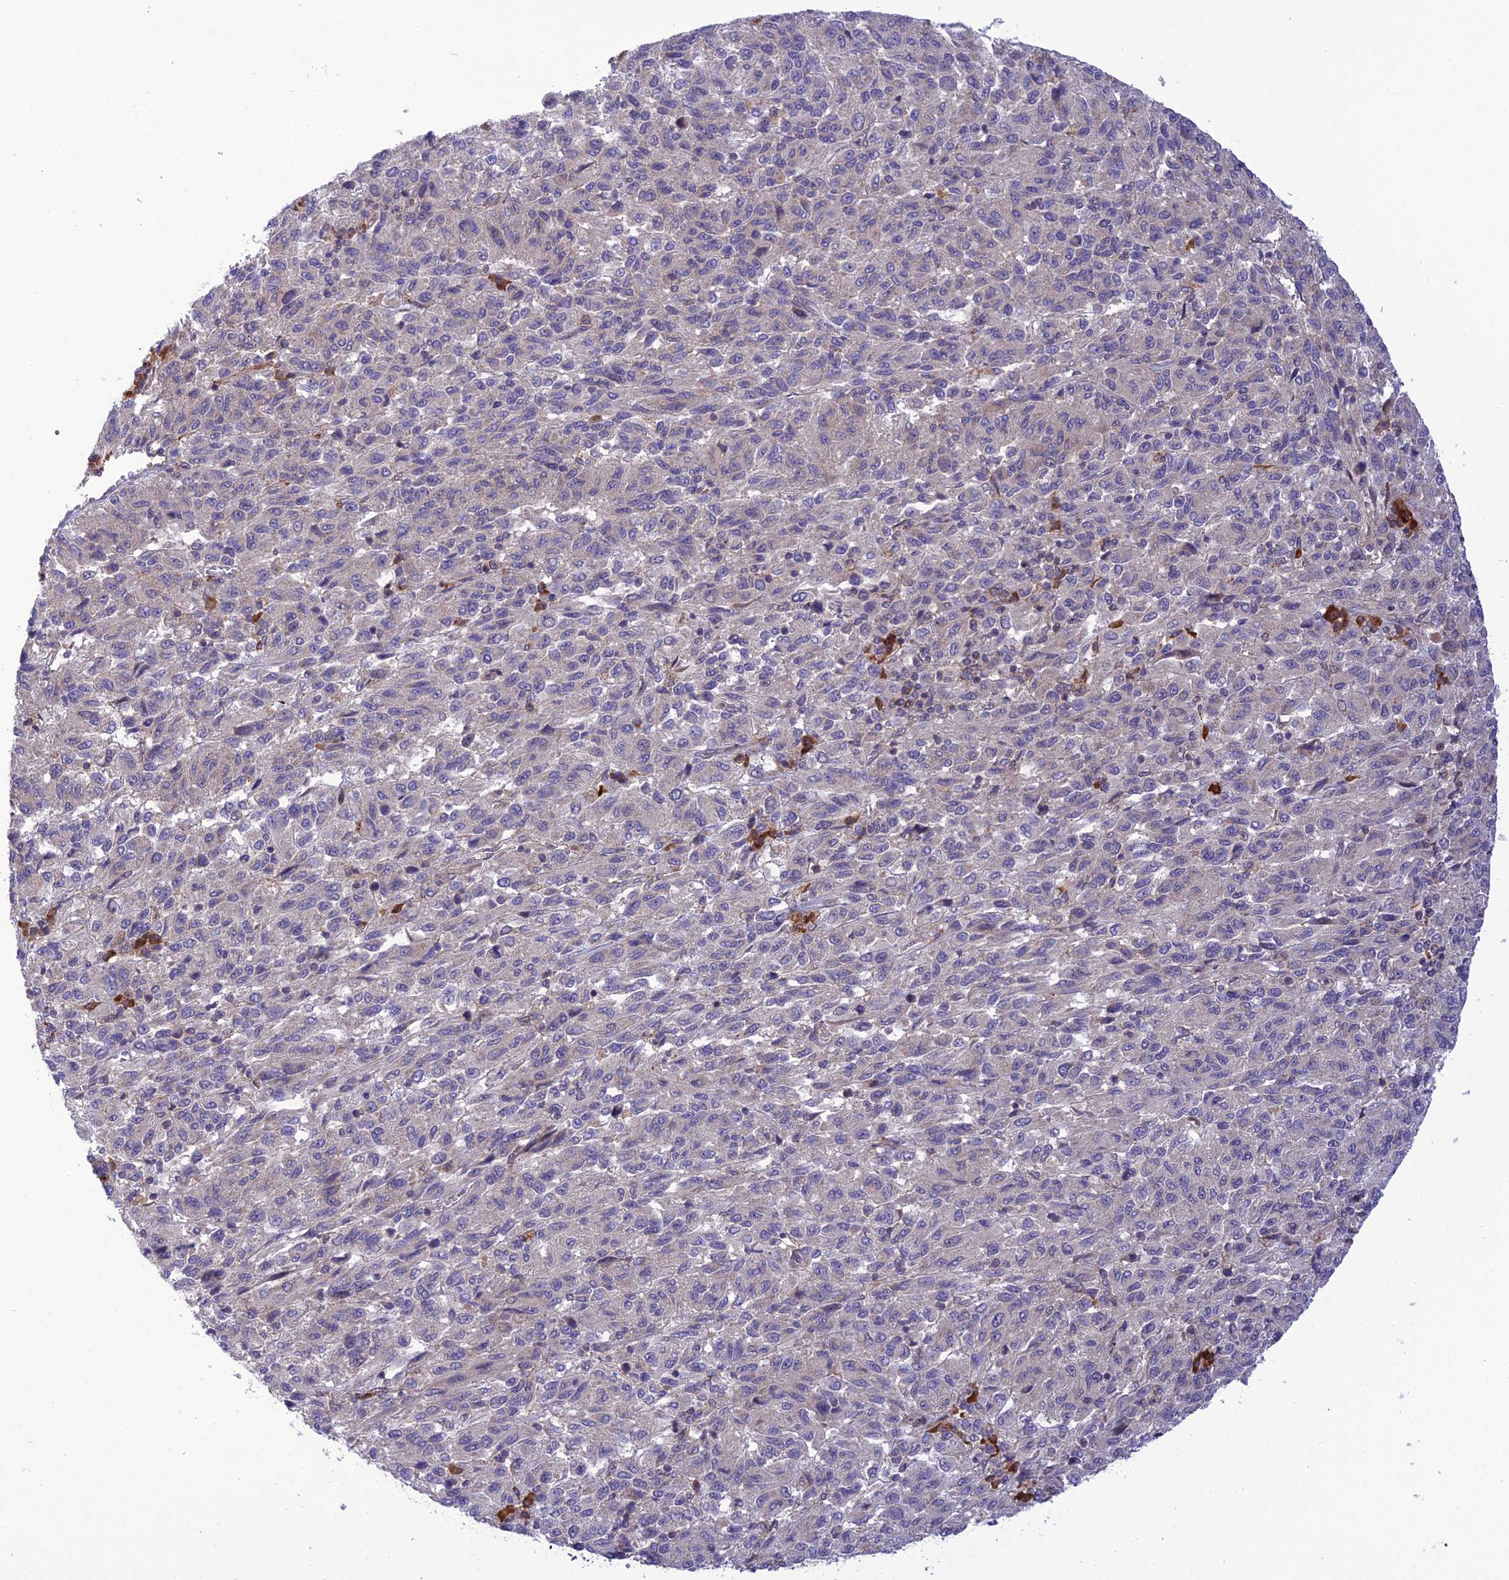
{"staining": {"intensity": "negative", "quantity": "none", "location": "none"}, "tissue": "melanoma", "cell_type": "Tumor cells", "image_type": "cancer", "snomed": [{"axis": "morphology", "description": "Malignant melanoma, Metastatic site"}, {"axis": "topography", "description": "Lung"}], "caption": "Immunohistochemistry micrograph of human melanoma stained for a protein (brown), which demonstrates no expression in tumor cells.", "gene": "UROS", "patient": {"sex": "male", "age": 64}}